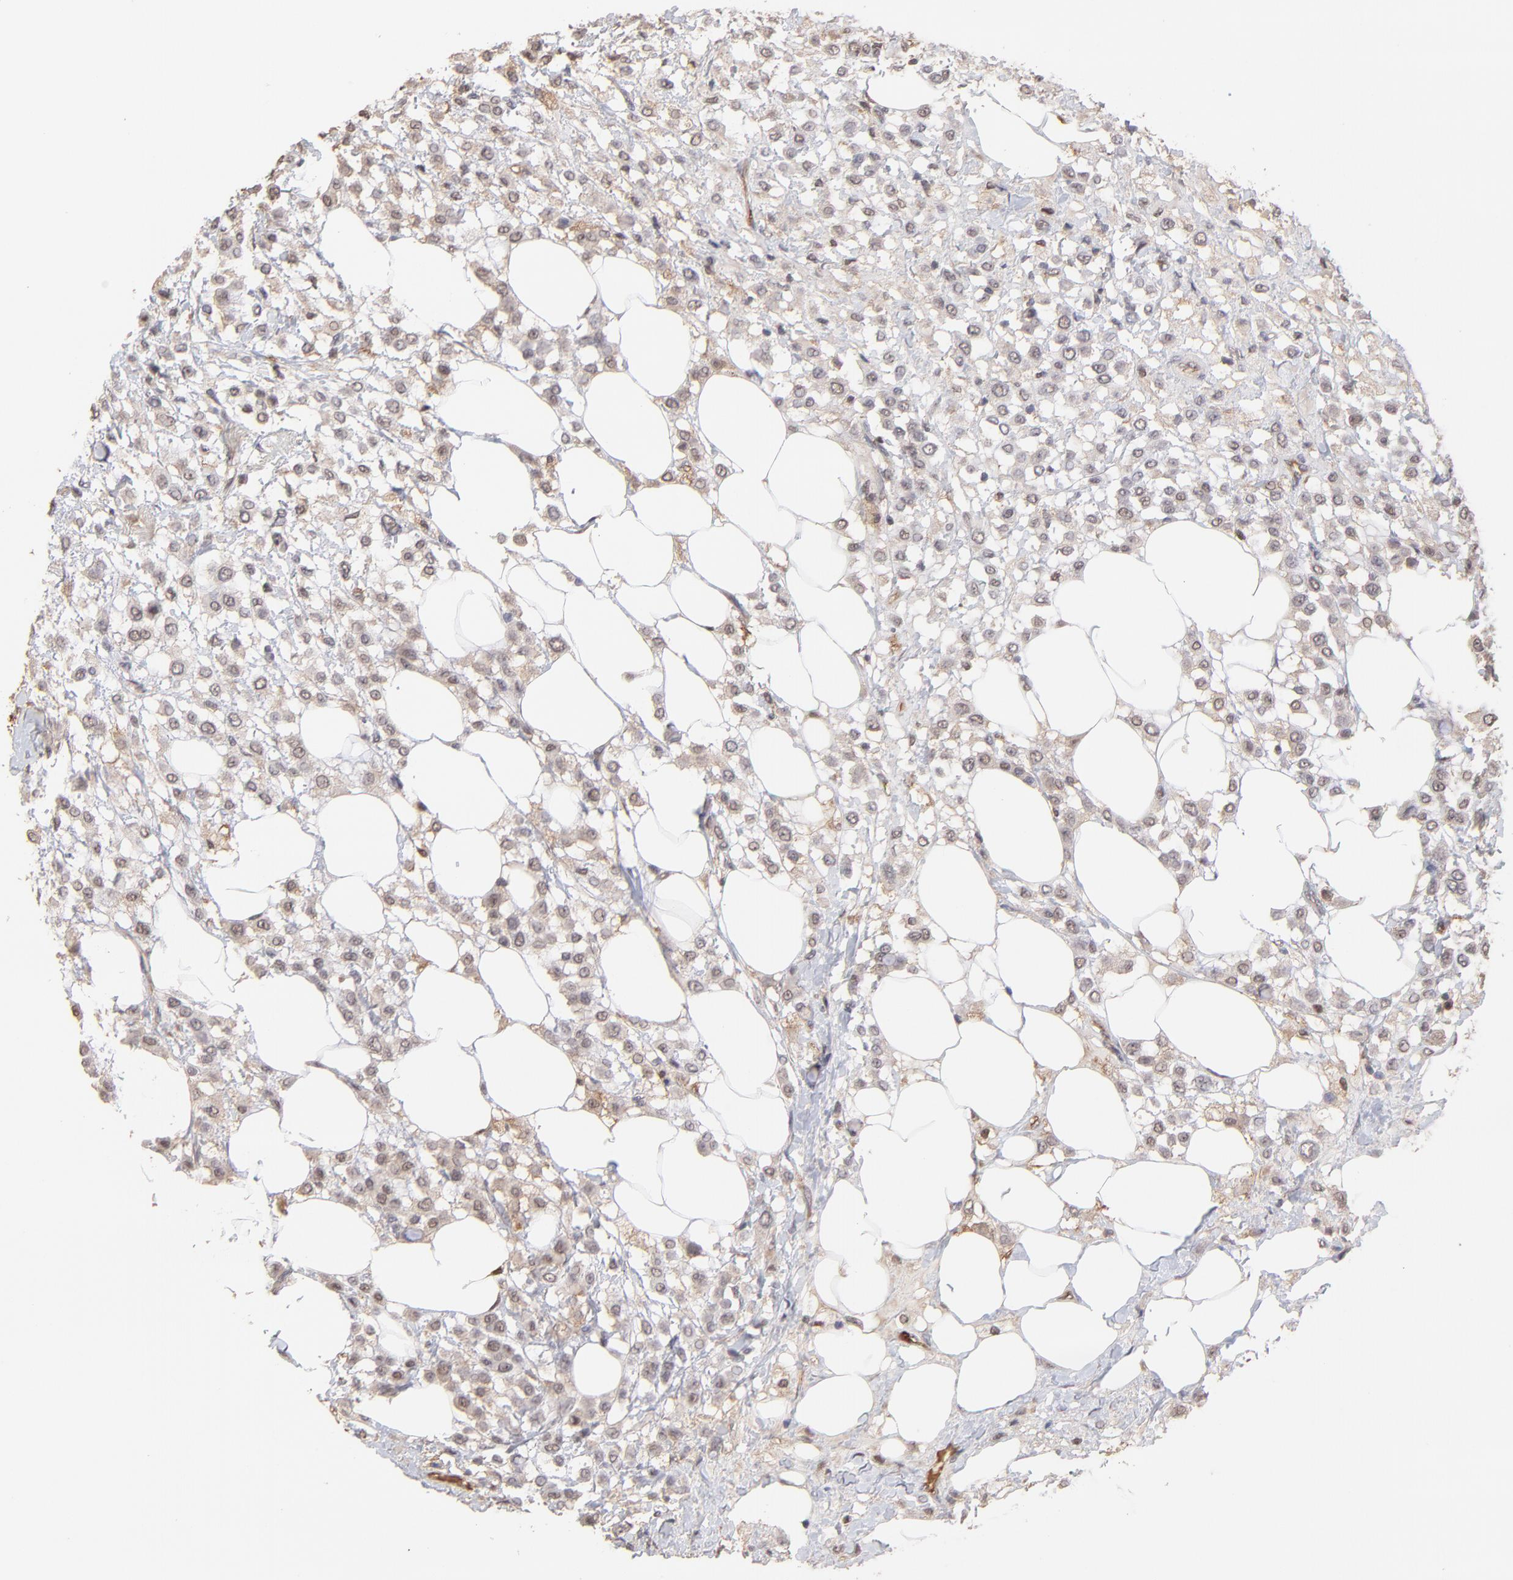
{"staining": {"intensity": "weak", "quantity": "25%-75%", "location": "cytoplasmic/membranous,nuclear"}, "tissue": "breast cancer", "cell_type": "Tumor cells", "image_type": "cancer", "snomed": [{"axis": "morphology", "description": "Lobular carcinoma"}, {"axis": "topography", "description": "Breast"}], "caption": "DAB (3,3'-diaminobenzidine) immunohistochemical staining of human breast lobular carcinoma shows weak cytoplasmic/membranous and nuclear protein staining in approximately 25%-75% of tumor cells.", "gene": "PSMD14", "patient": {"sex": "female", "age": 85}}